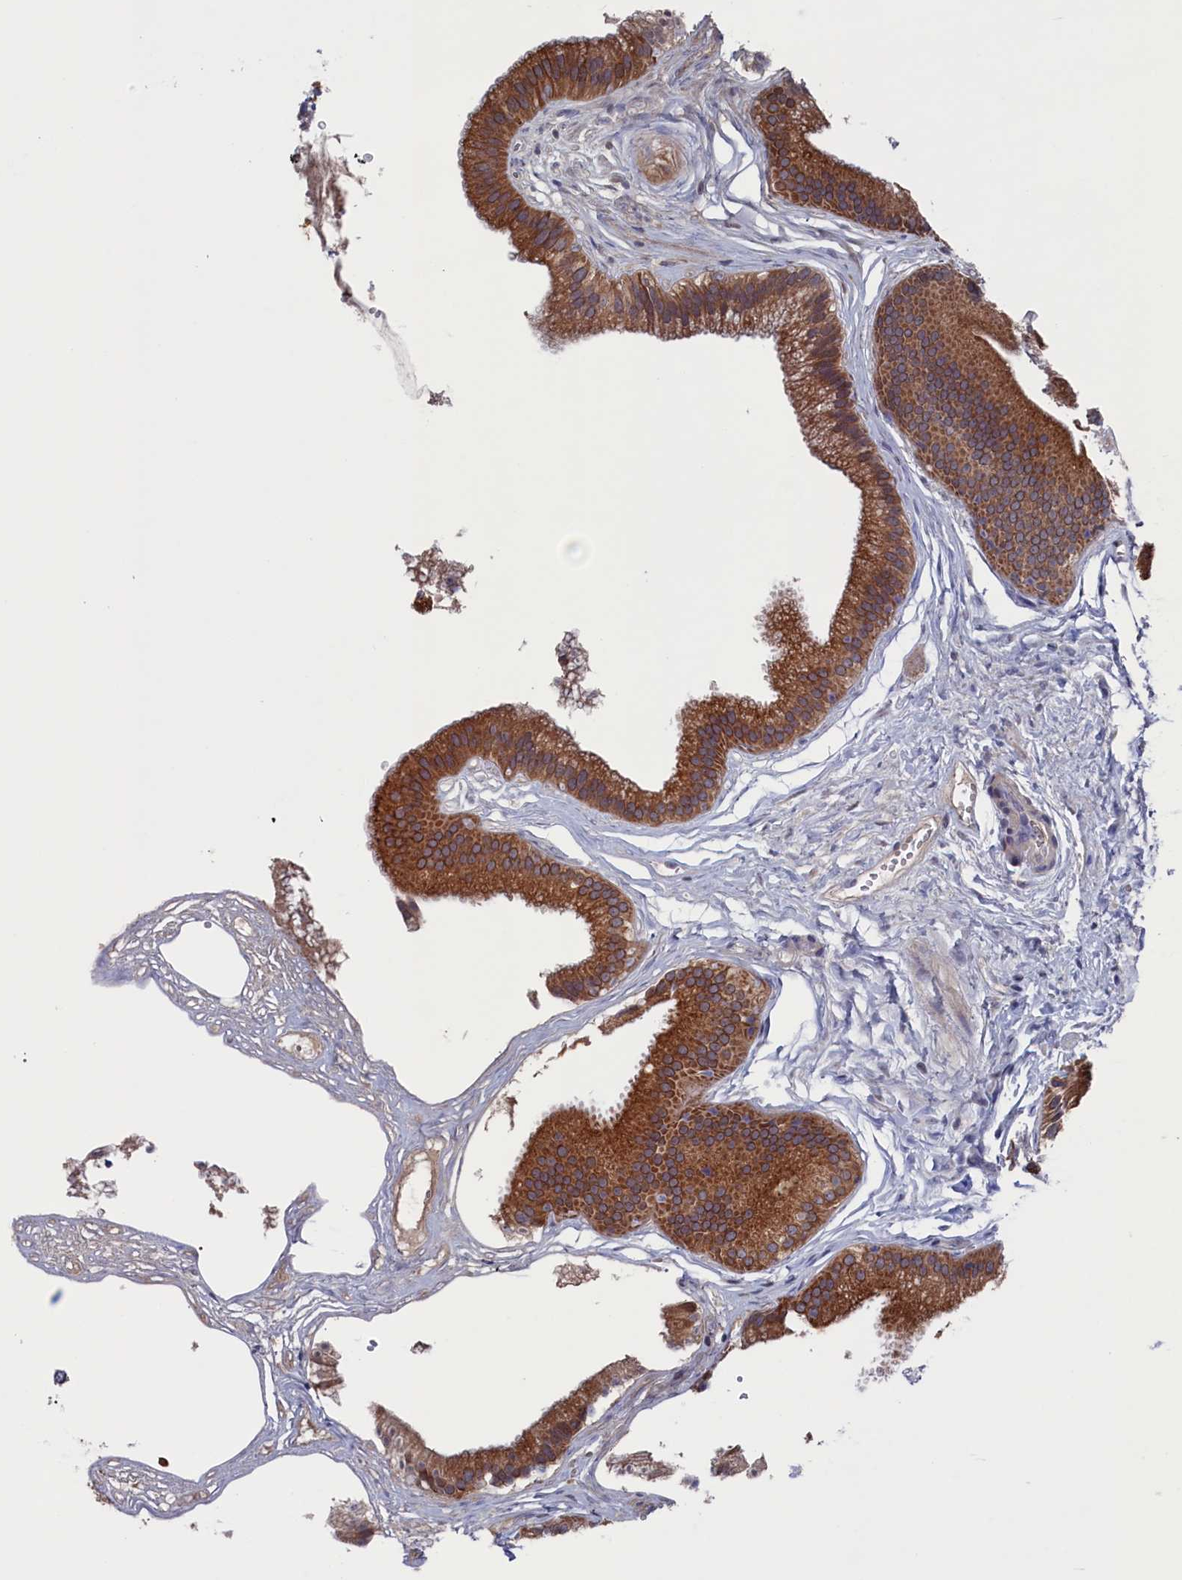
{"staining": {"intensity": "strong", "quantity": ">75%", "location": "cytoplasmic/membranous"}, "tissue": "gallbladder", "cell_type": "Glandular cells", "image_type": "normal", "snomed": [{"axis": "morphology", "description": "Normal tissue, NOS"}, {"axis": "topography", "description": "Gallbladder"}], "caption": "The photomicrograph reveals a brown stain indicating the presence of a protein in the cytoplasmic/membranous of glandular cells in gallbladder. Immunohistochemistry stains the protein in brown and the nuclei are stained blue.", "gene": "SPATA13", "patient": {"sex": "female", "age": 54}}